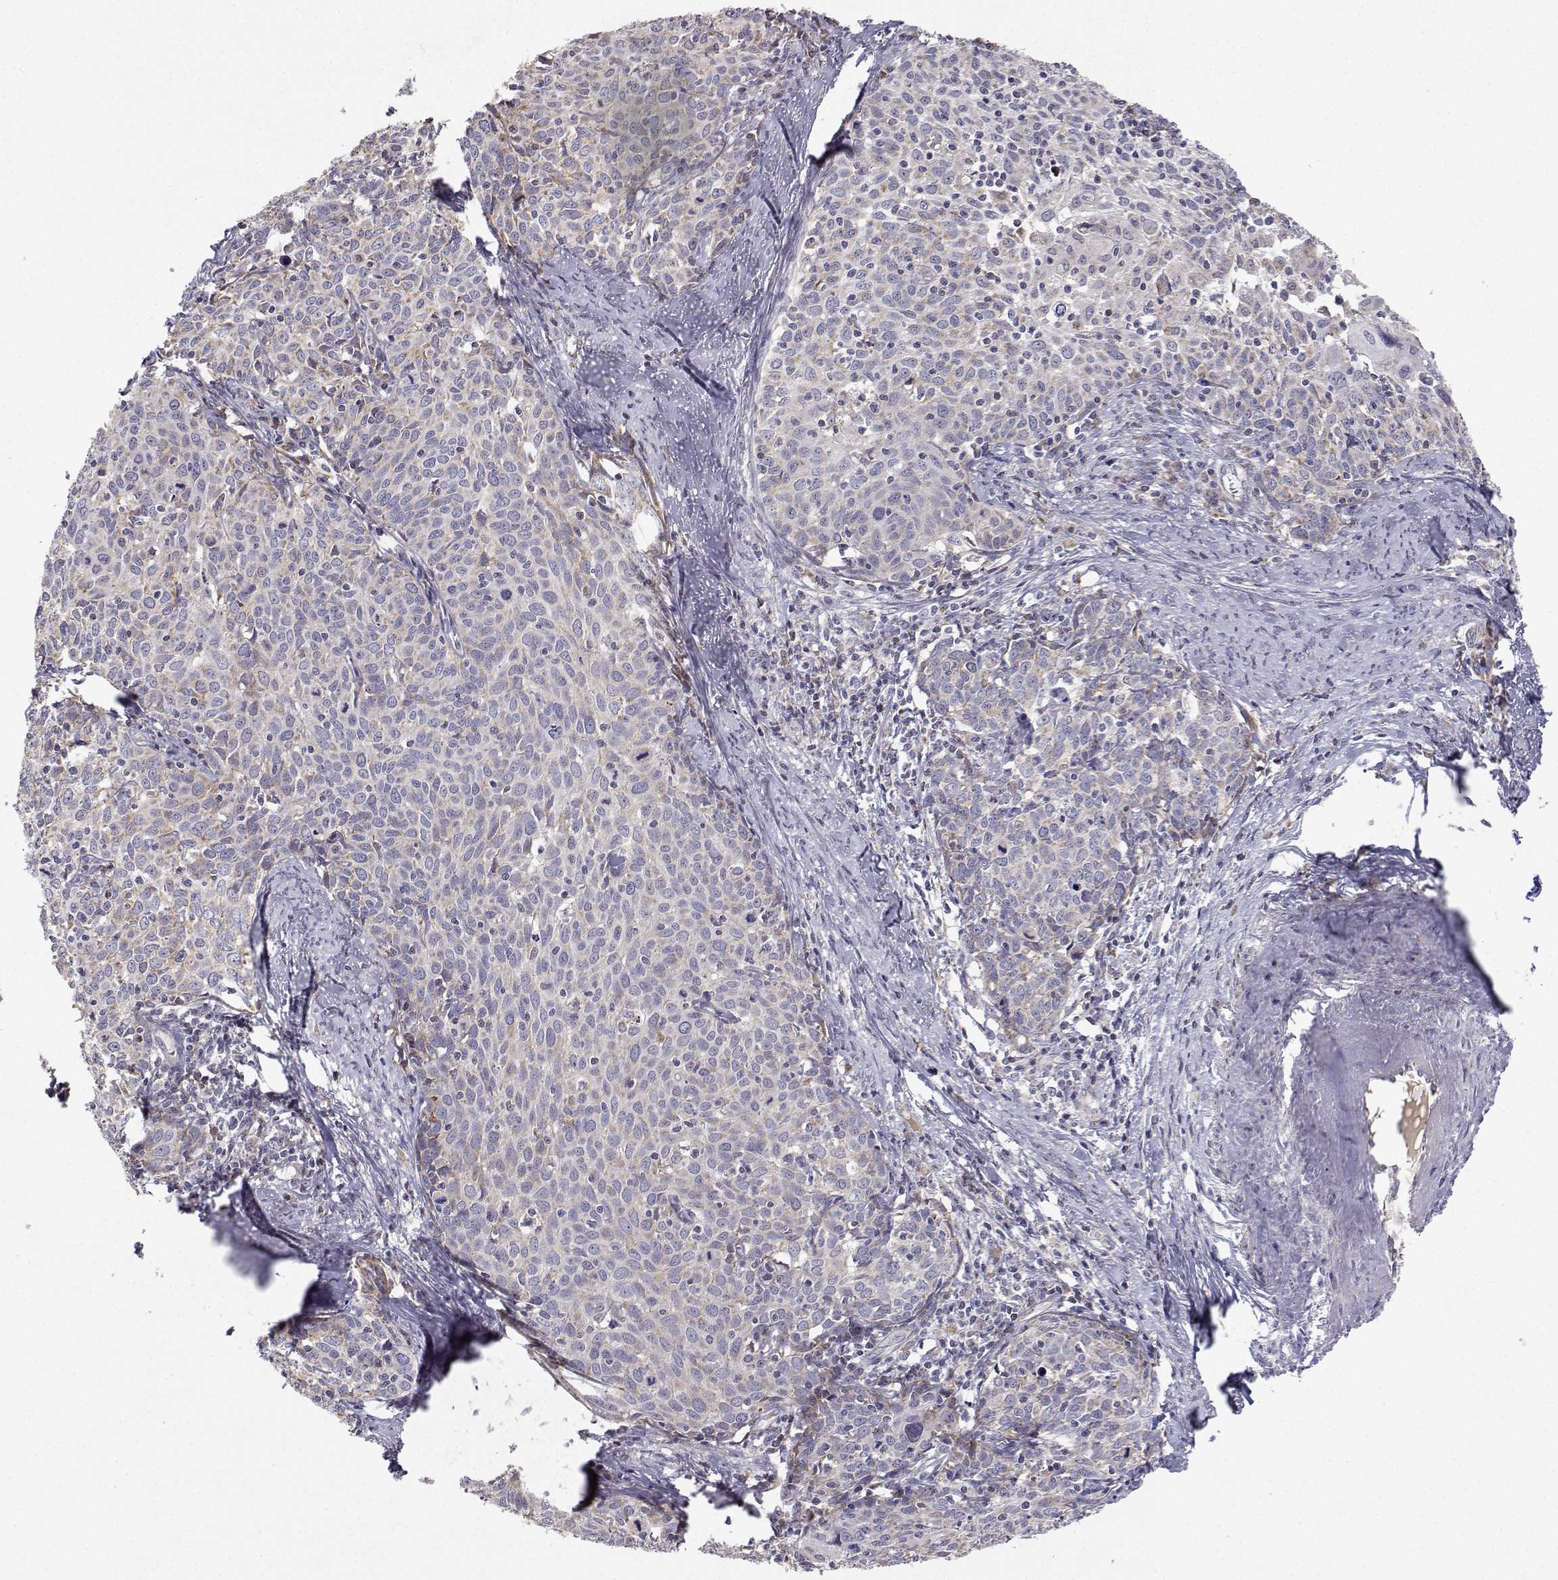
{"staining": {"intensity": "negative", "quantity": "none", "location": "none"}, "tissue": "cervical cancer", "cell_type": "Tumor cells", "image_type": "cancer", "snomed": [{"axis": "morphology", "description": "Squamous cell carcinoma, NOS"}, {"axis": "topography", "description": "Cervix"}], "caption": "Tumor cells are negative for protein expression in human cervical cancer (squamous cell carcinoma).", "gene": "MRPL3", "patient": {"sex": "female", "age": 62}}